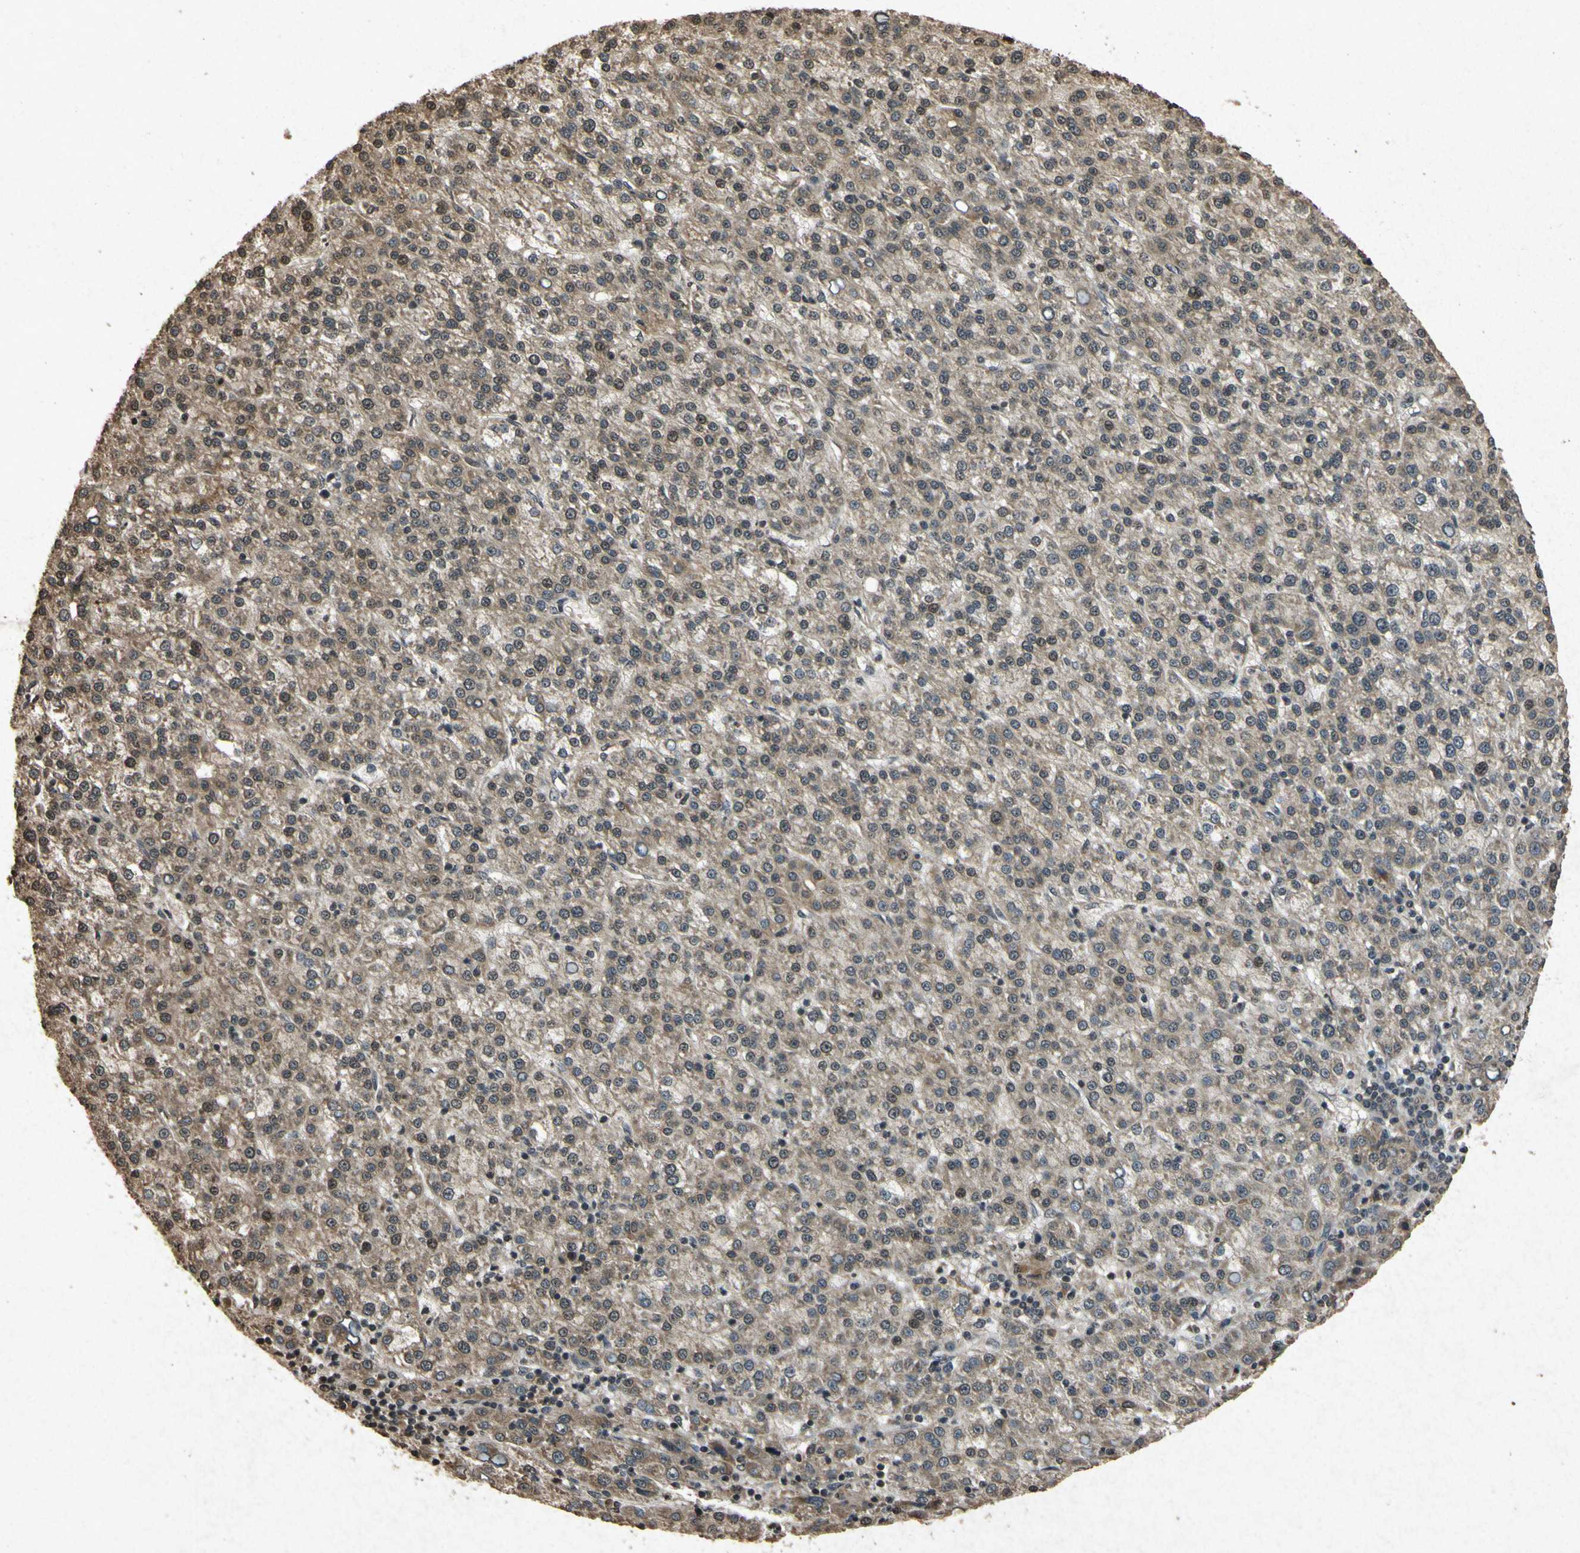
{"staining": {"intensity": "moderate", "quantity": ">75%", "location": "cytoplasmic/membranous"}, "tissue": "liver cancer", "cell_type": "Tumor cells", "image_type": "cancer", "snomed": [{"axis": "morphology", "description": "Carcinoma, Hepatocellular, NOS"}, {"axis": "topography", "description": "Liver"}], "caption": "Liver cancer stained for a protein demonstrates moderate cytoplasmic/membranous positivity in tumor cells.", "gene": "ATP6V1H", "patient": {"sex": "female", "age": 58}}